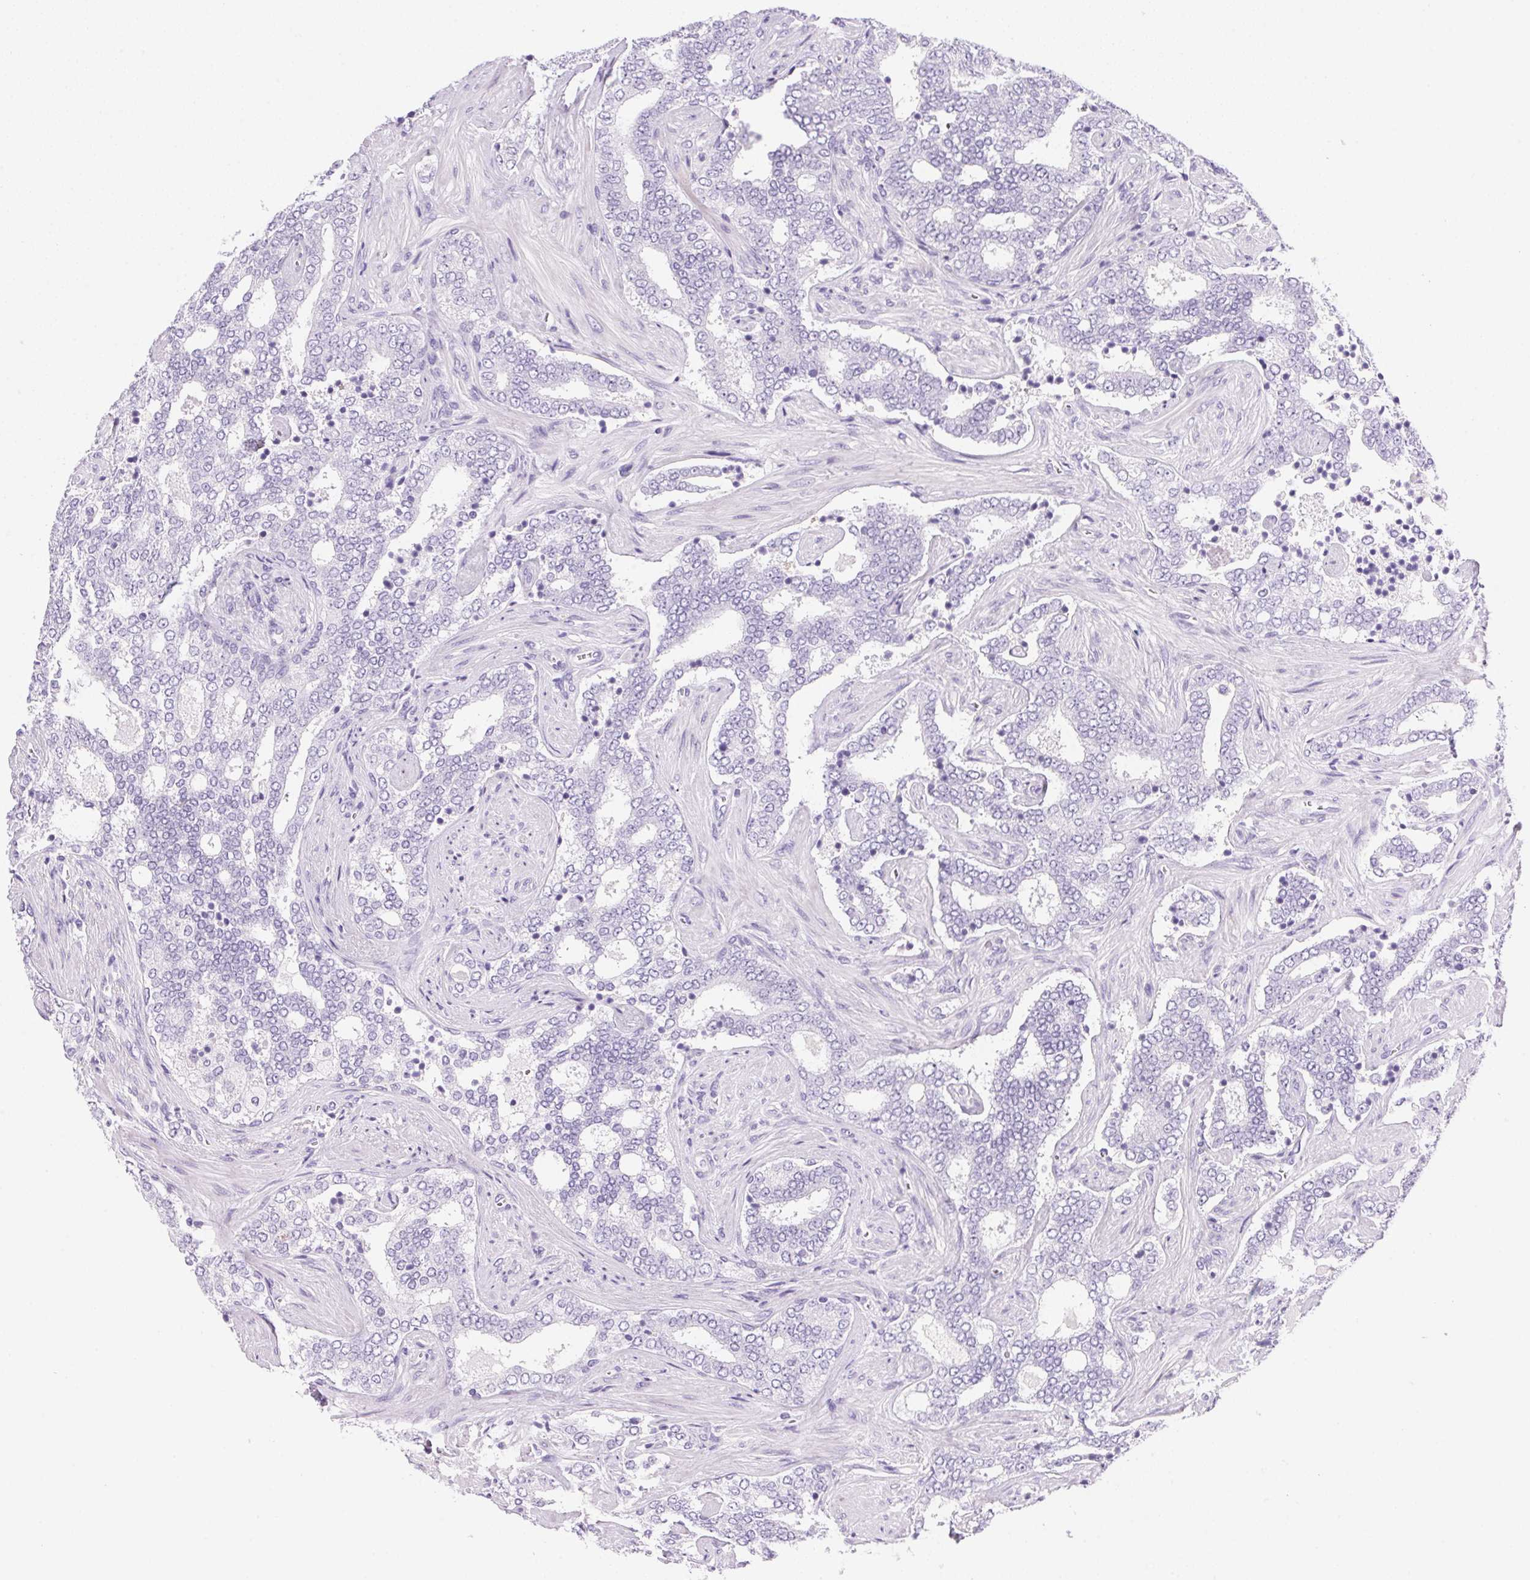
{"staining": {"intensity": "negative", "quantity": "none", "location": "none"}, "tissue": "prostate cancer", "cell_type": "Tumor cells", "image_type": "cancer", "snomed": [{"axis": "morphology", "description": "Adenocarcinoma, High grade"}, {"axis": "topography", "description": "Prostate"}], "caption": "Tumor cells are negative for brown protein staining in prostate adenocarcinoma (high-grade). (DAB (3,3'-diaminobenzidine) immunohistochemistry (IHC) with hematoxylin counter stain).", "gene": "DHCR24", "patient": {"sex": "male", "age": 60}}